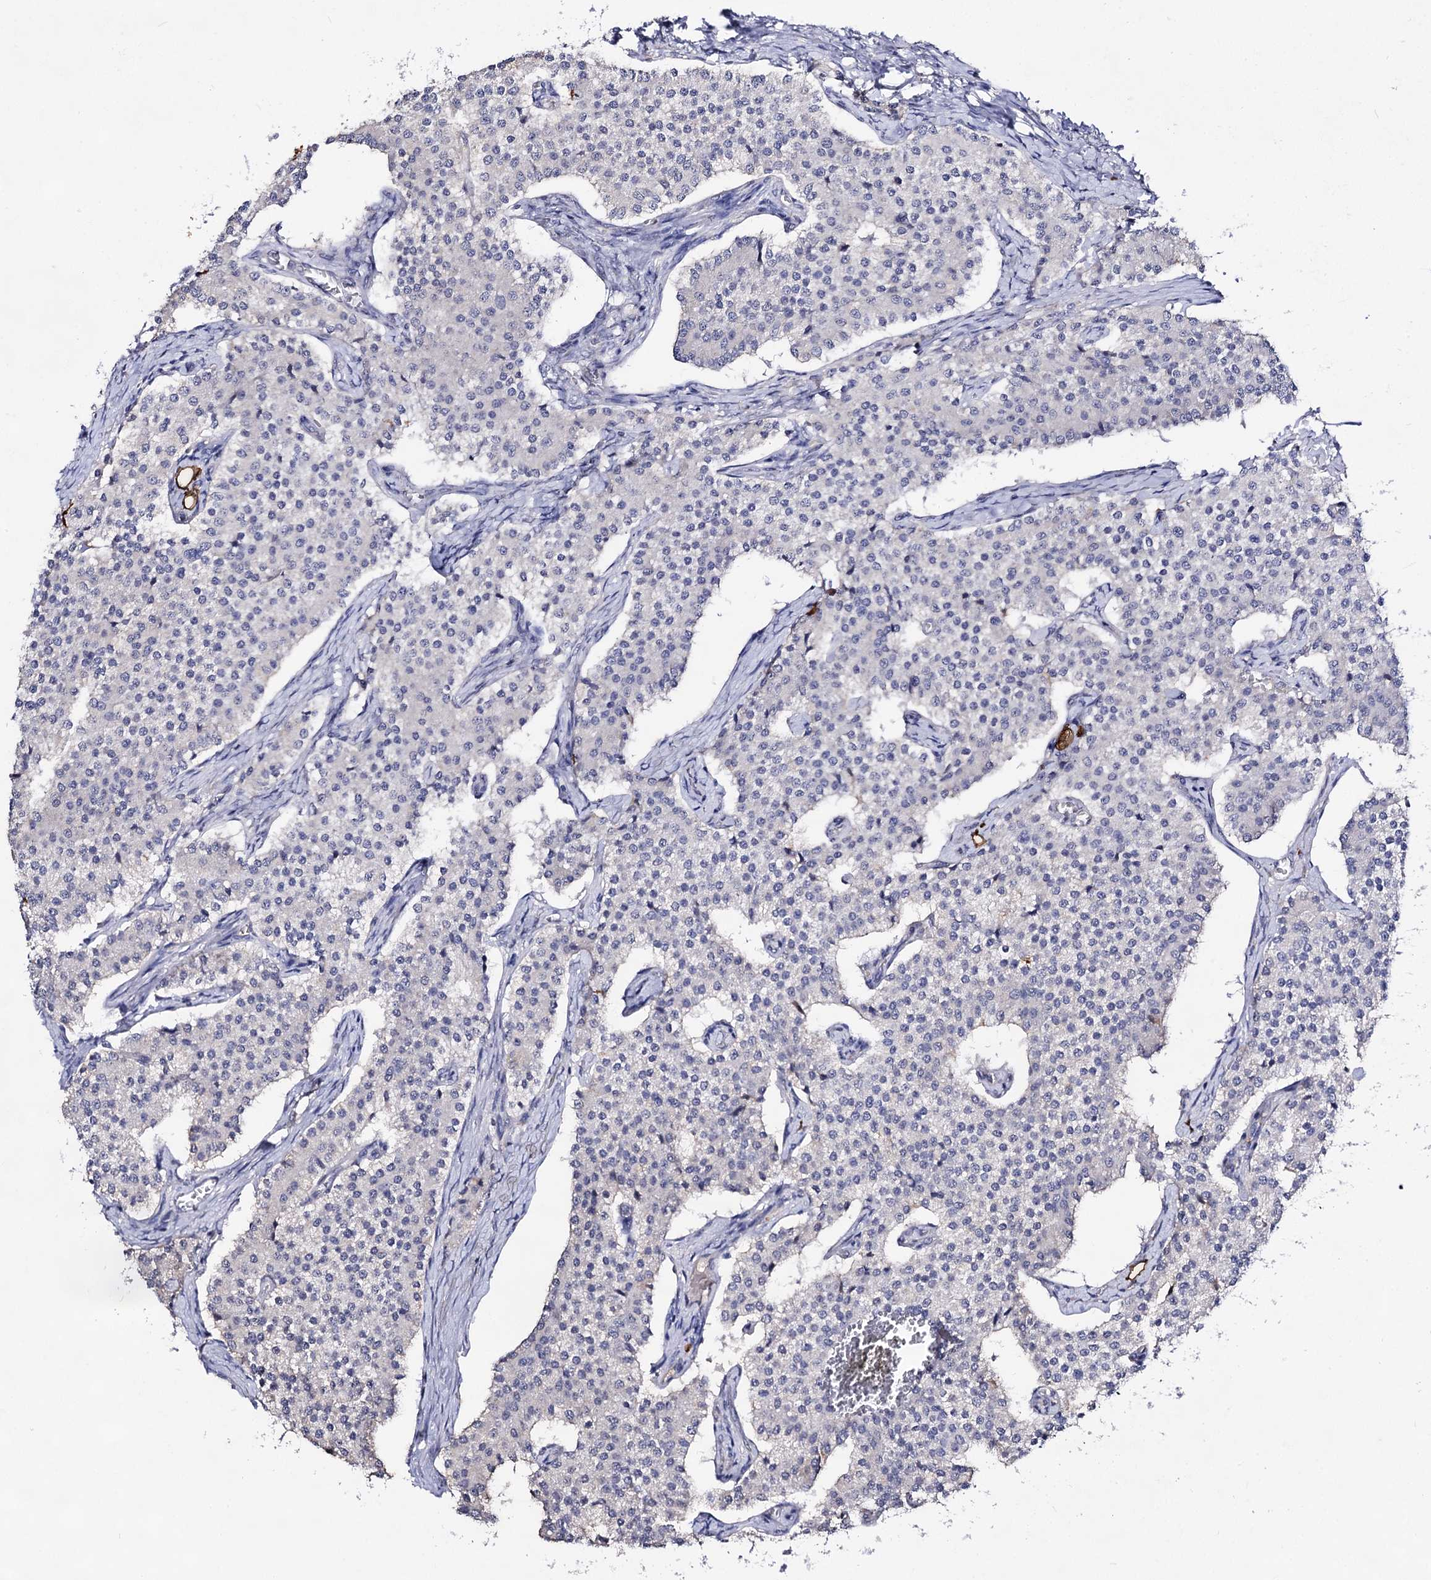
{"staining": {"intensity": "negative", "quantity": "none", "location": "none"}, "tissue": "carcinoid", "cell_type": "Tumor cells", "image_type": "cancer", "snomed": [{"axis": "morphology", "description": "Carcinoid, malignant, NOS"}, {"axis": "topography", "description": "Colon"}], "caption": "There is no significant staining in tumor cells of carcinoid.", "gene": "PLIN1", "patient": {"sex": "female", "age": 52}}